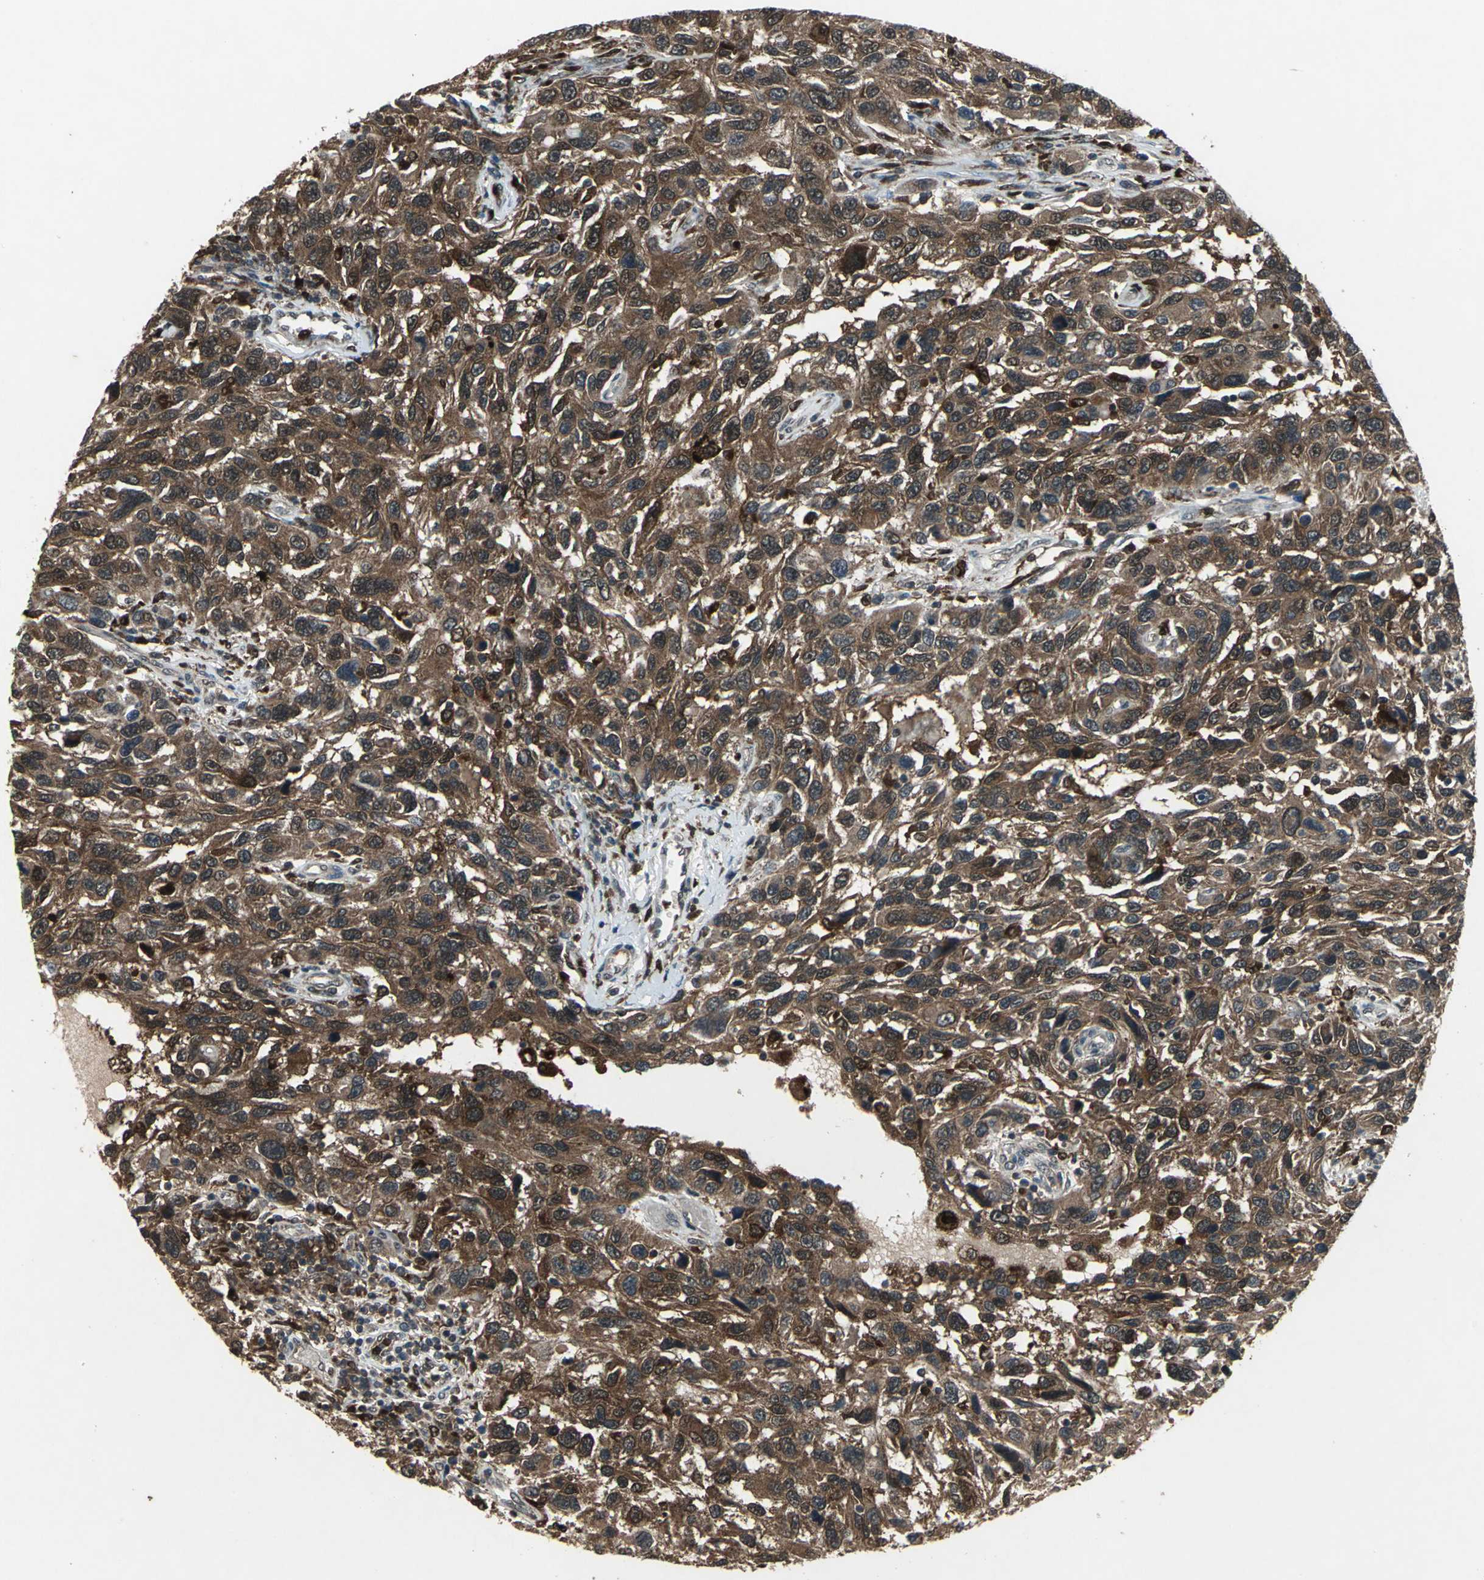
{"staining": {"intensity": "strong", "quantity": ">75%", "location": "cytoplasmic/membranous"}, "tissue": "melanoma", "cell_type": "Tumor cells", "image_type": "cancer", "snomed": [{"axis": "morphology", "description": "Malignant melanoma, NOS"}, {"axis": "topography", "description": "Skin"}], "caption": "IHC (DAB) staining of human melanoma displays strong cytoplasmic/membranous protein positivity in approximately >75% of tumor cells.", "gene": "PYCARD", "patient": {"sex": "male", "age": 53}}